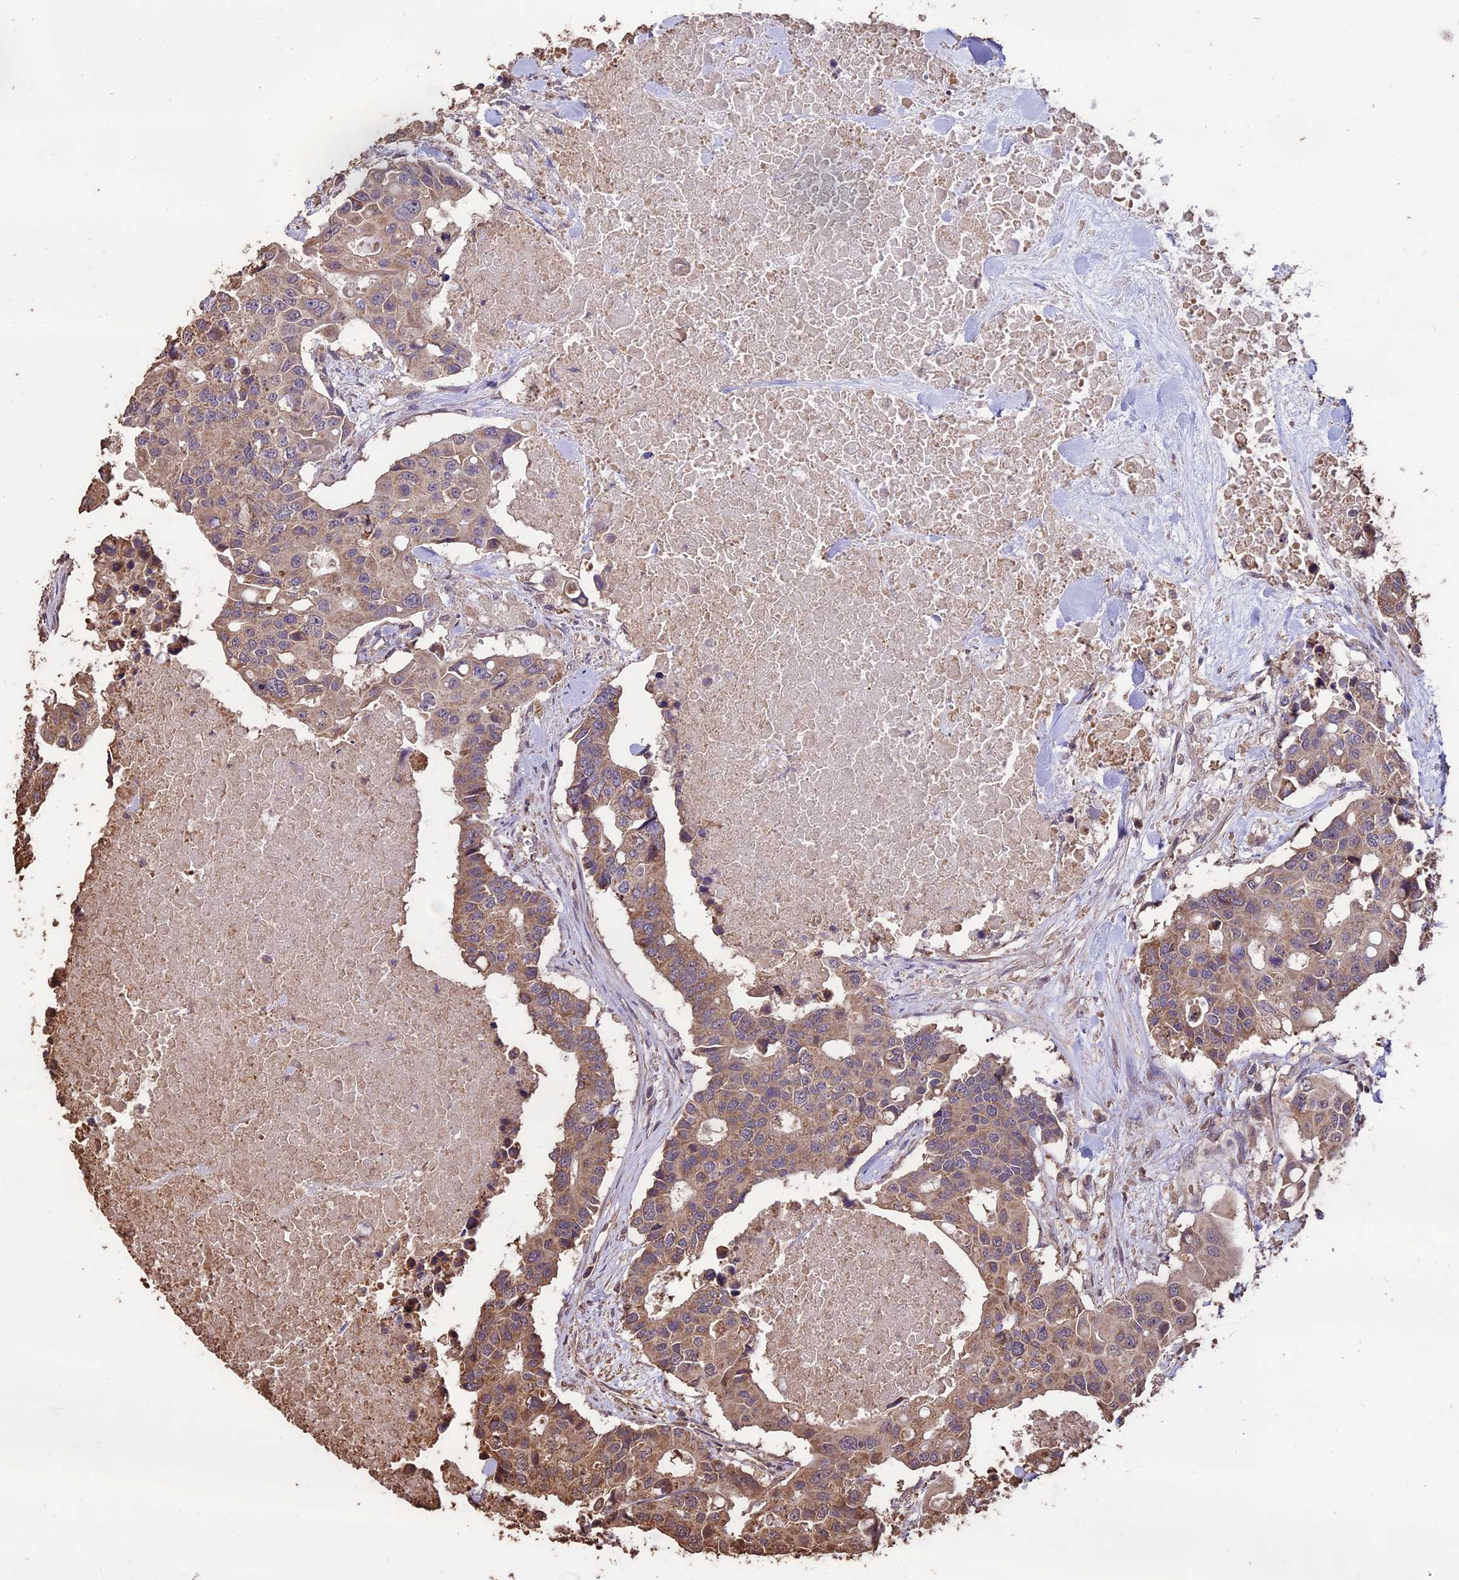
{"staining": {"intensity": "moderate", "quantity": "25%-75%", "location": "cytoplasmic/membranous"}, "tissue": "colorectal cancer", "cell_type": "Tumor cells", "image_type": "cancer", "snomed": [{"axis": "morphology", "description": "Adenocarcinoma, NOS"}, {"axis": "topography", "description": "Colon"}], "caption": "Colorectal adenocarcinoma stained with DAB (3,3'-diaminobenzidine) immunohistochemistry displays medium levels of moderate cytoplasmic/membranous staining in approximately 25%-75% of tumor cells.", "gene": "PGPEP1L", "patient": {"sex": "male", "age": 77}}